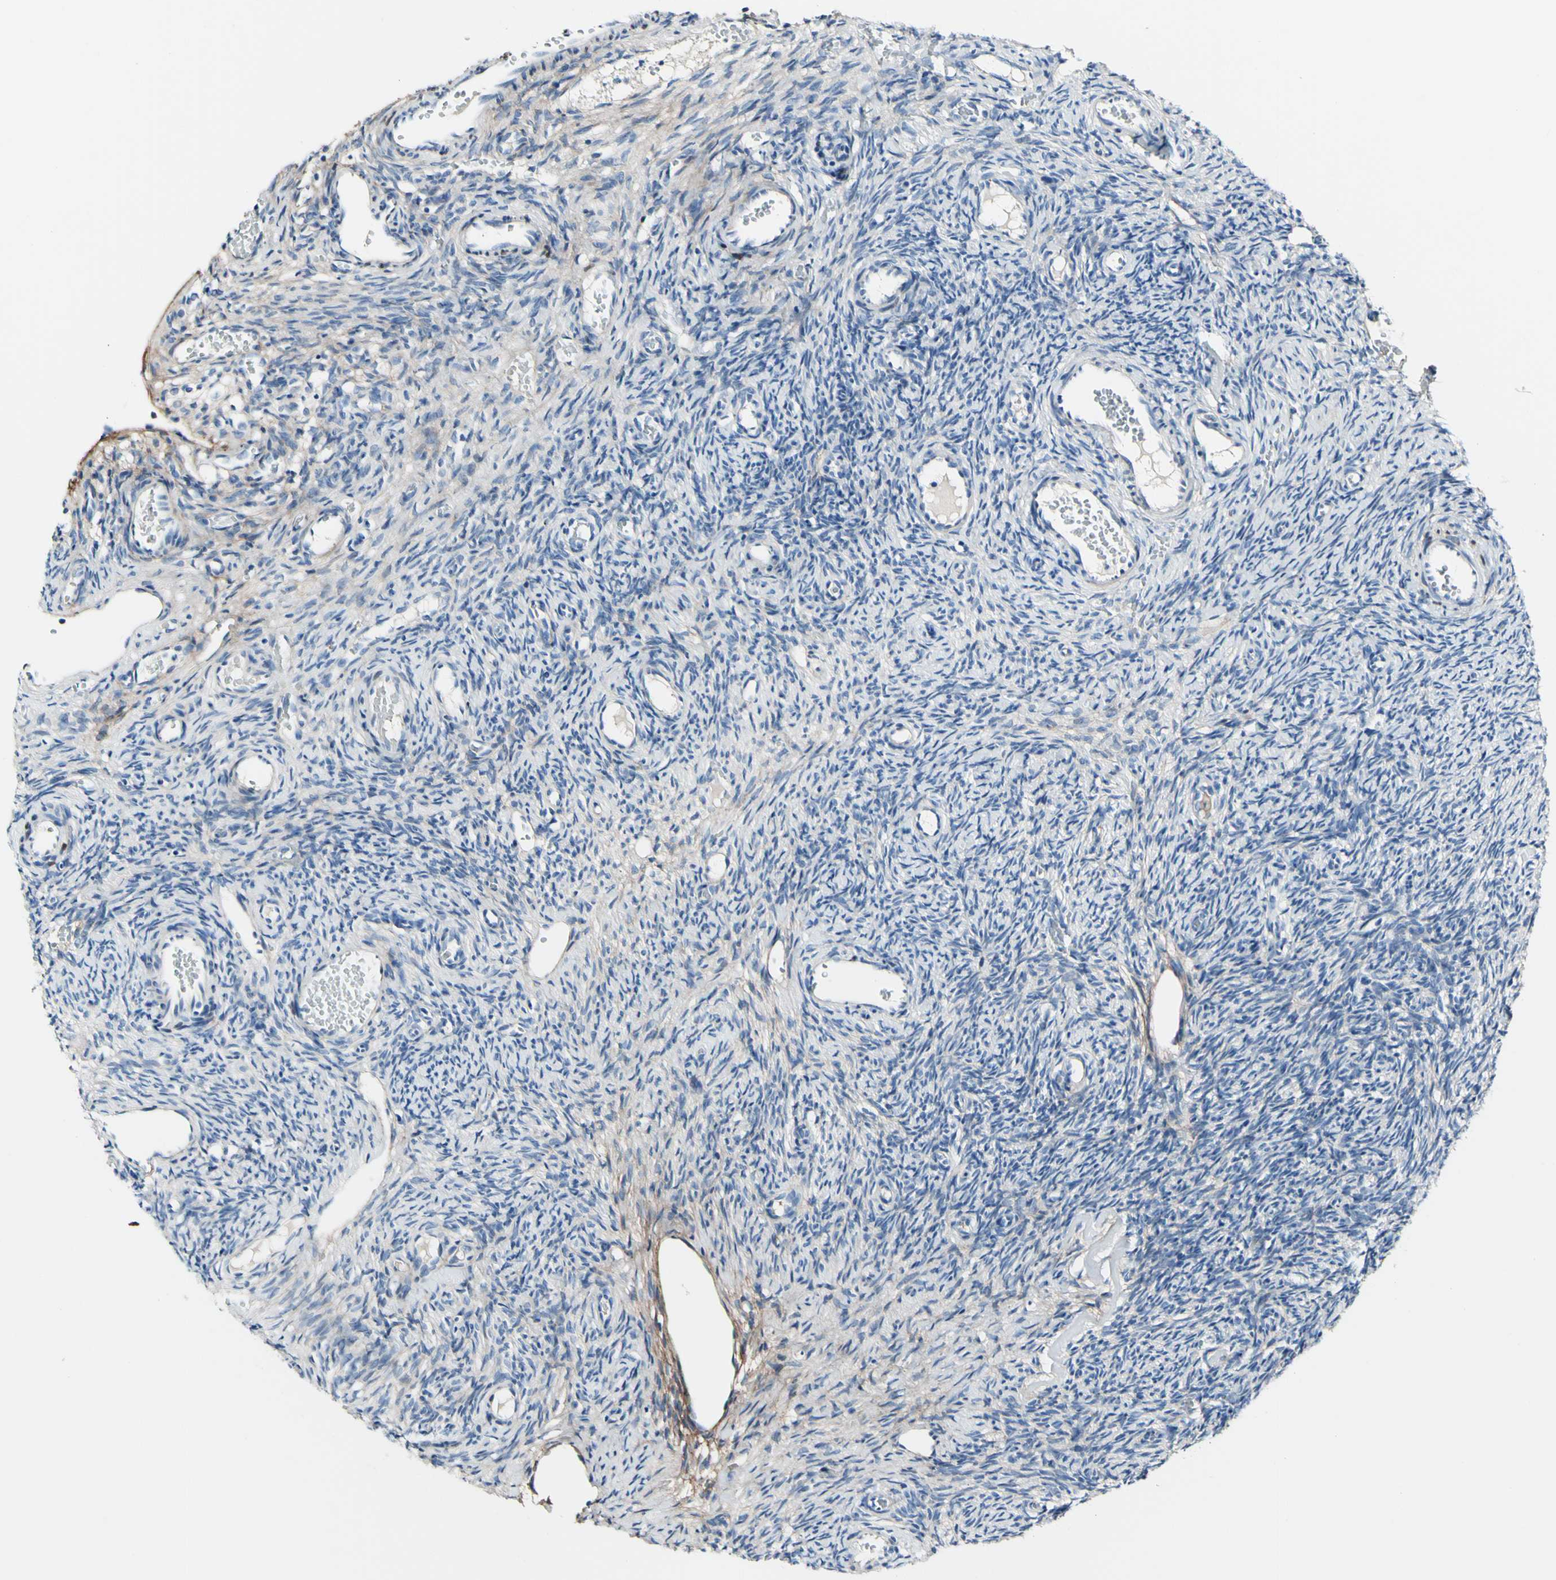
{"staining": {"intensity": "moderate", "quantity": "25%-75%", "location": "cytoplasmic/membranous"}, "tissue": "ovary", "cell_type": "Ovarian stroma cells", "image_type": "normal", "snomed": [{"axis": "morphology", "description": "Normal tissue, NOS"}, {"axis": "topography", "description": "Ovary"}], "caption": "This photomicrograph reveals immunohistochemistry staining of unremarkable ovary, with medium moderate cytoplasmic/membranous staining in approximately 25%-75% of ovarian stroma cells.", "gene": "COL6A3", "patient": {"sex": "female", "age": 35}}